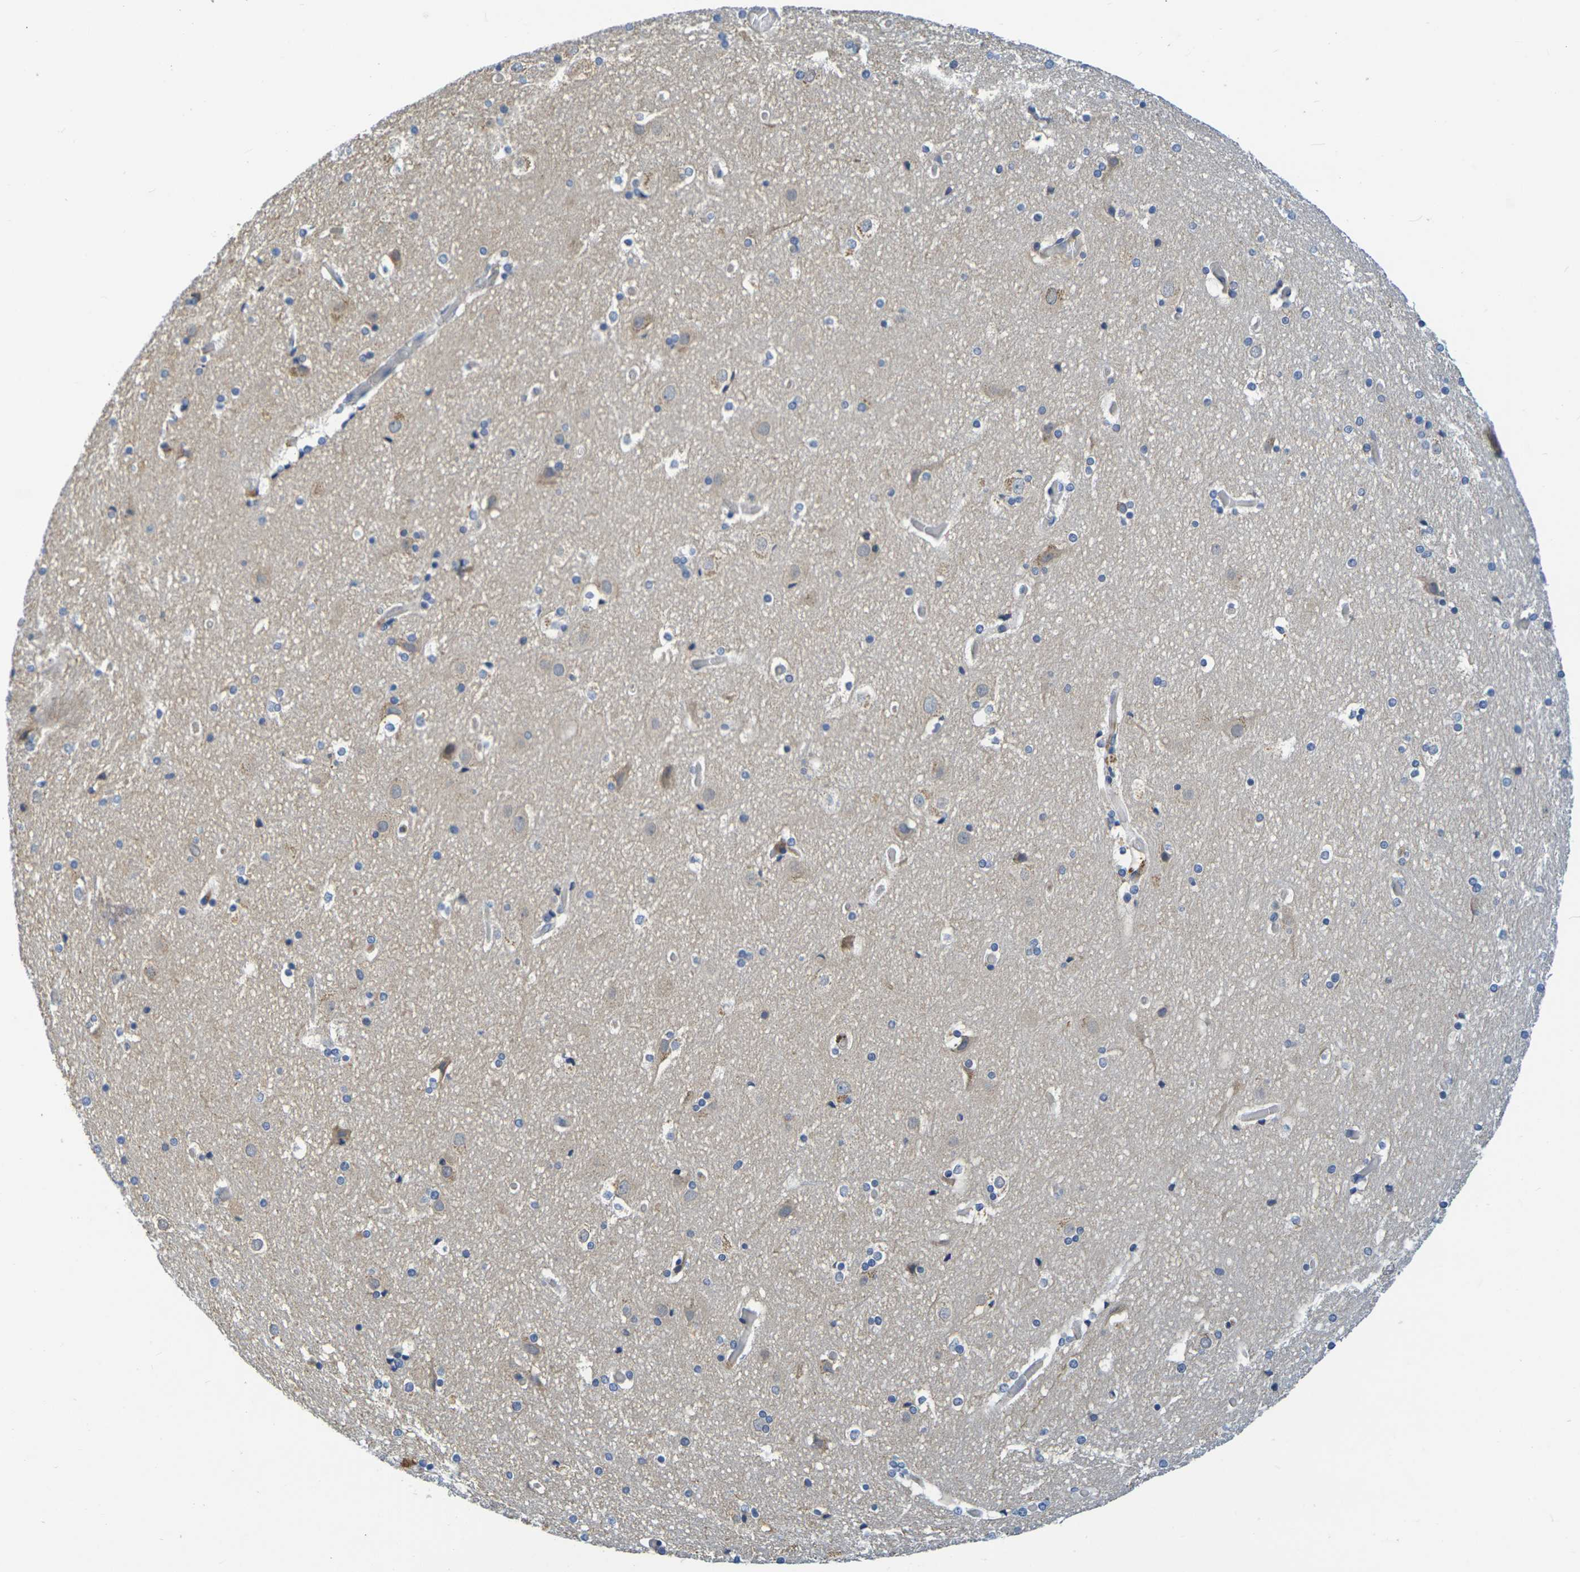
{"staining": {"intensity": "negative", "quantity": "none", "location": "none"}, "tissue": "cerebral cortex", "cell_type": "Endothelial cells", "image_type": "normal", "snomed": [{"axis": "morphology", "description": "Normal tissue, NOS"}, {"axis": "topography", "description": "Cerebral cortex"}], "caption": "A histopathology image of cerebral cortex stained for a protein displays no brown staining in endothelial cells. (Stains: DAB immunohistochemistry (IHC) with hematoxylin counter stain, Microscopy: brightfield microscopy at high magnification).", "gene": "C1QA", "patient": {"sex": "male", "age": 57}}